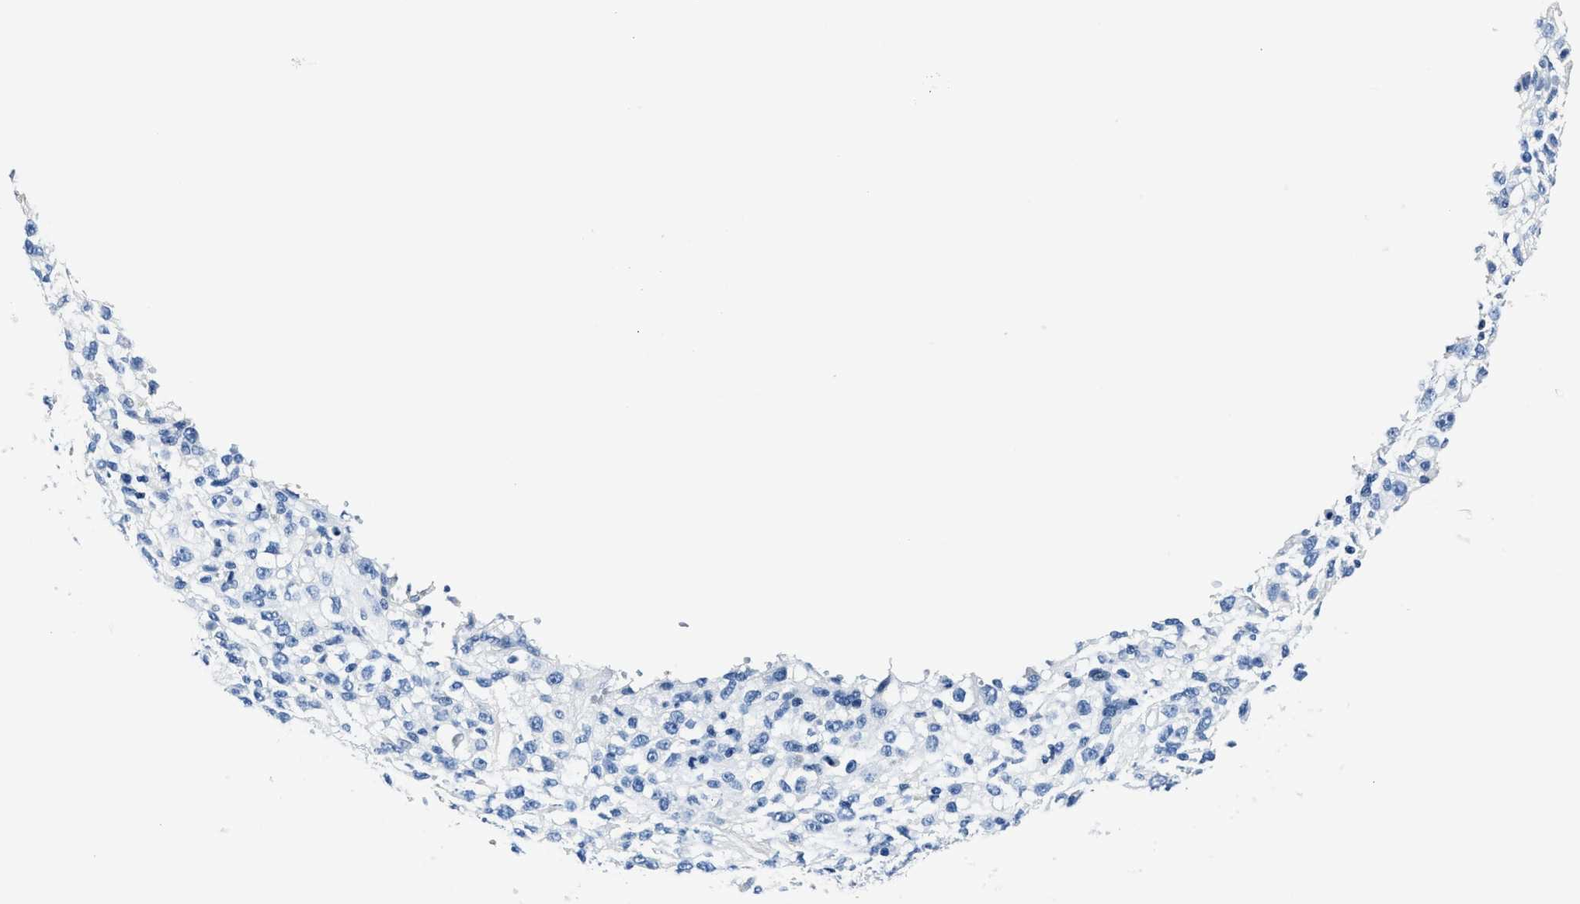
{"staining": {"intensity": "negative", "quantity": "none", "location": "none"}, "tissue": "melanoma", "cell_type": "Tumor cells", "image_type": "cancer", "snomed": [{"axis": "morphology", "description": "Malignant melanoma, NOS"}, {"axis": "topography", "description": "Skin"}], "caption": "DAB immunohistochemical staining of human malignant melanoma reveals no significant positivity in tumor cells.", "gene": "LMO7", "patient": {"sex": "female", "age": 55}}